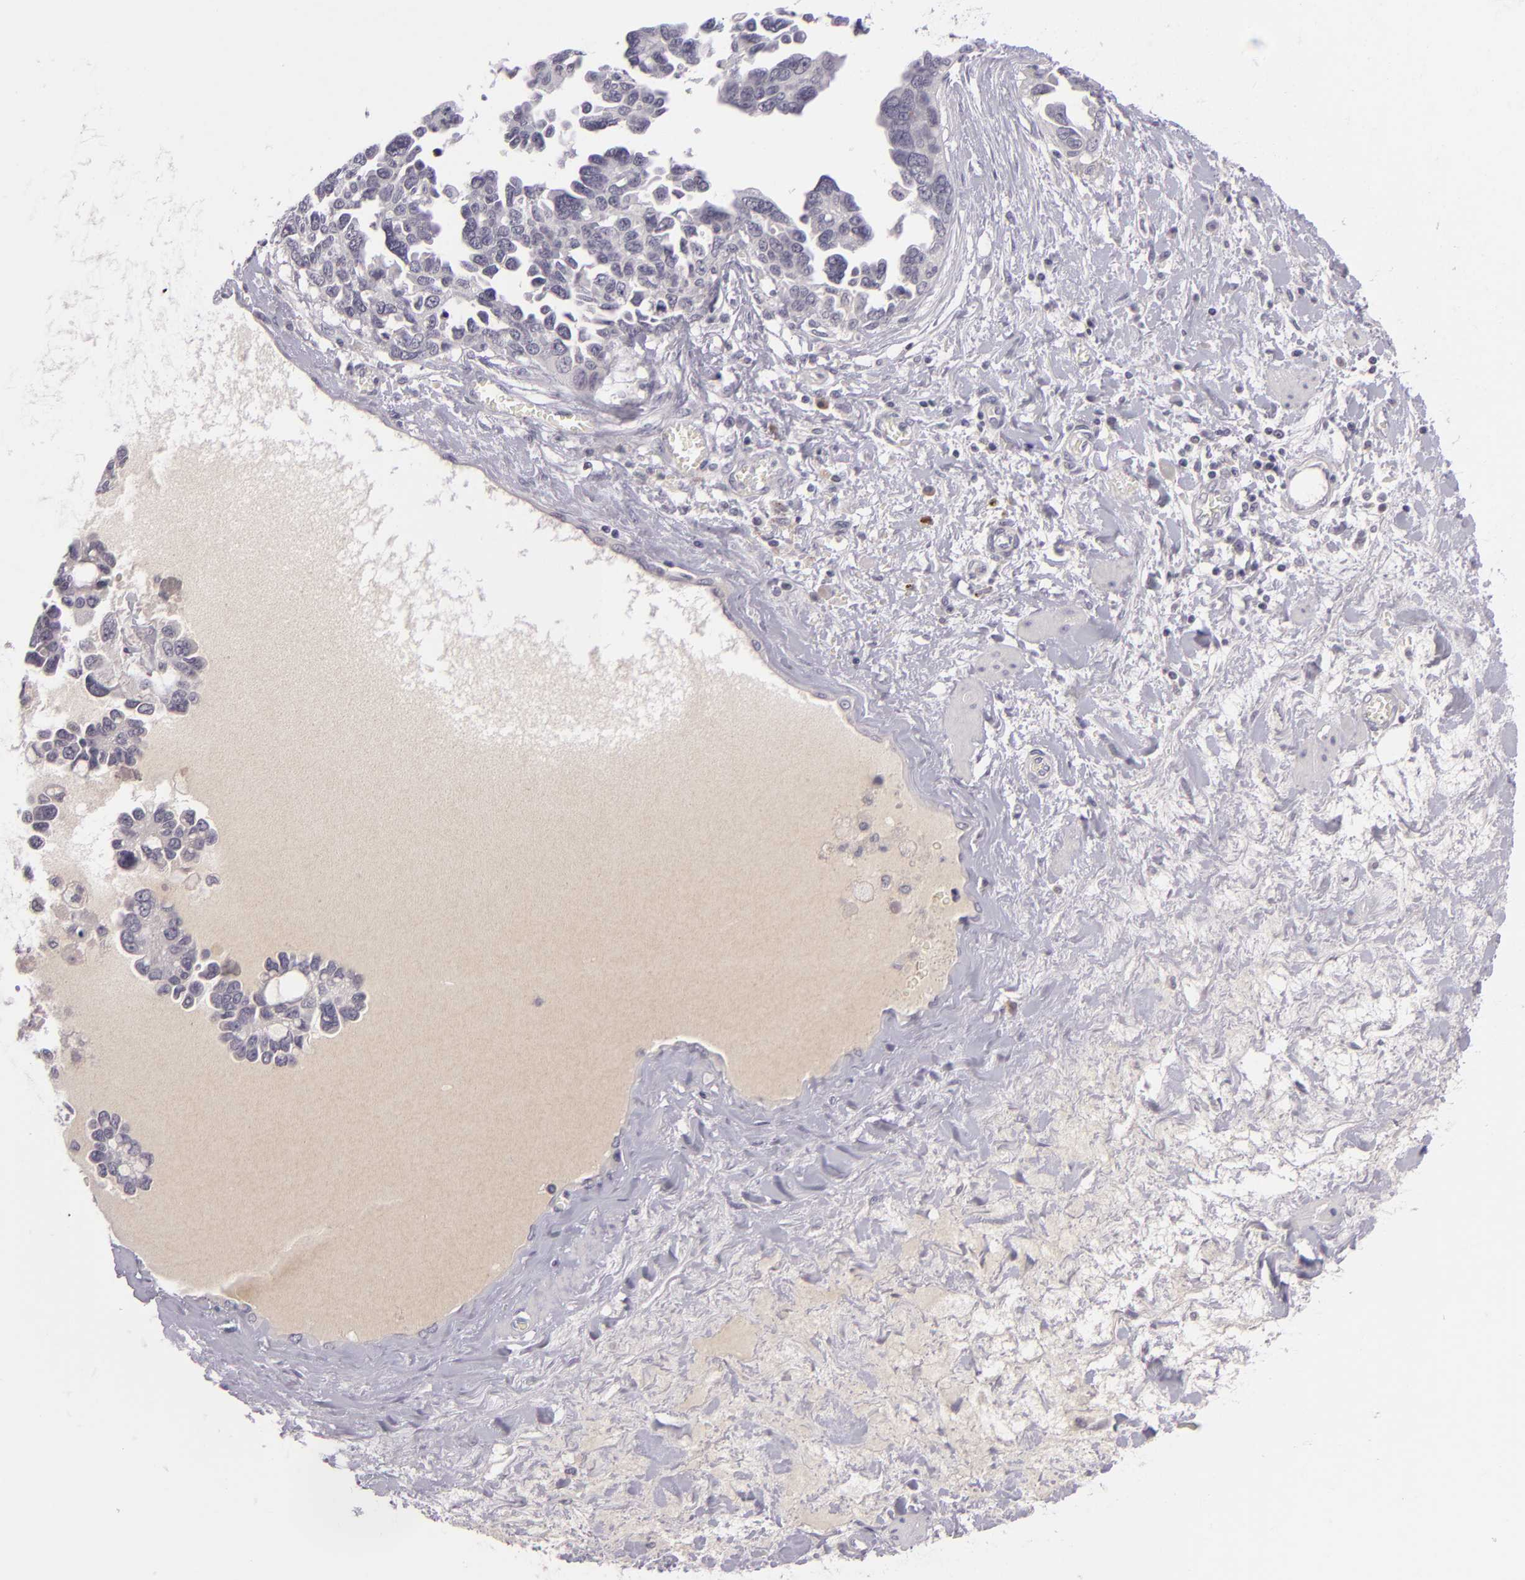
{"staining": {"intensity": "negative", "quantity": "none", "location": "none"}, "tissue": "ovarian cancer", "cell_type": "Tumor cells", "image_type": "cancer", "snomed": [{"axis": "morphology", "description": "Cystadenocarcinoma, serous, NOS"}, {"axis": "topography", "description": "Ovary"}], "caption": "Photomicrograph shows no protein staining in tumor cells of ovarian cancer tissue. Brightfield microscopy of immunohistochemistry (IHC) stained with DAB (brown) and hematoxylin (blue), captured at high magnification.", "gene": "DAG1", "patient": {"sex": "female", "age": 63}}